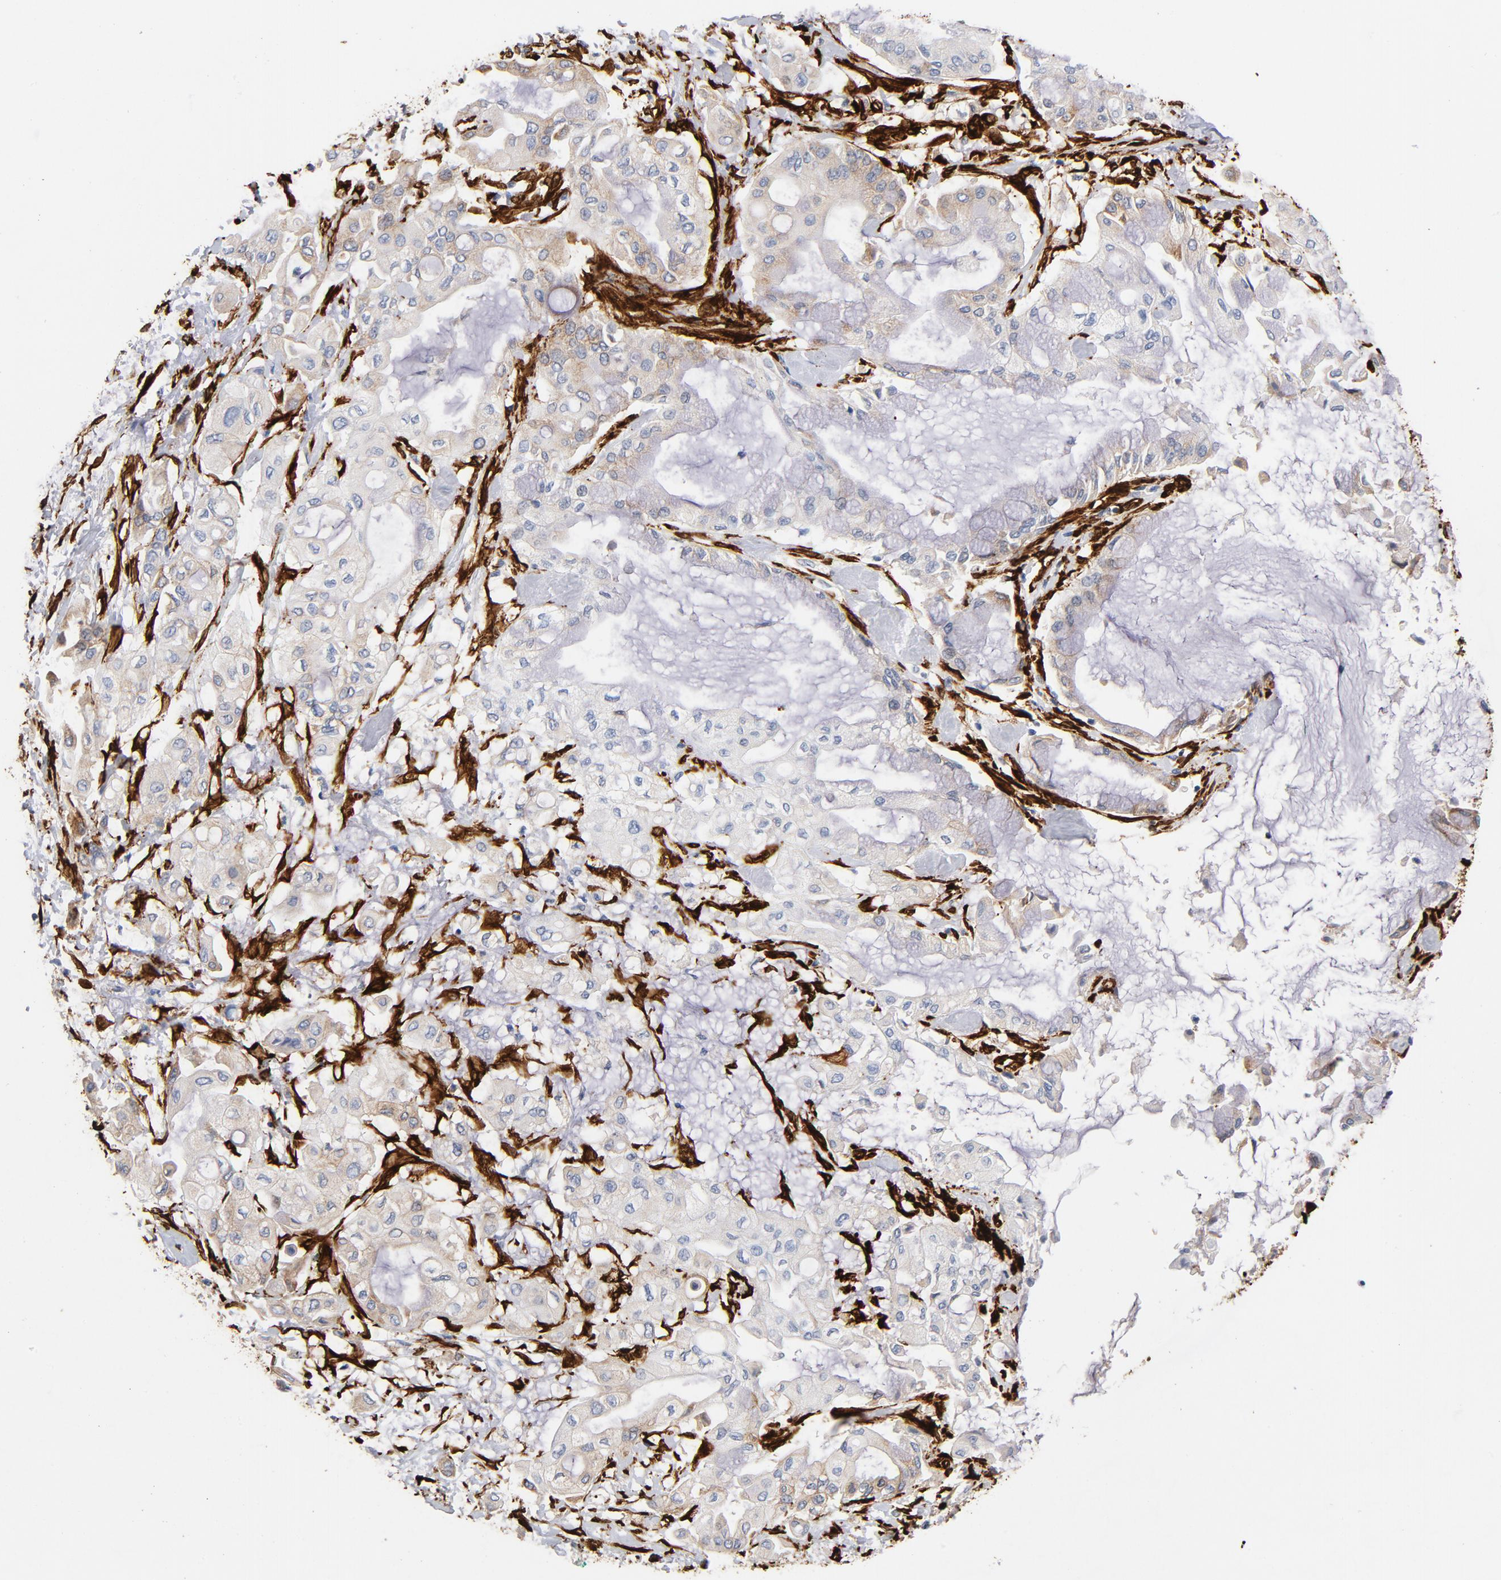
{"staining": {"intensity": "weak", "quantity": ">75%", "location": "cytoplasmic/membranous"}, "tissue": "pancreatic cancer", "cell_type": "Tumor cells", "image_type": "cancer", "snomed": [{"axis": "morphology", "description": "Adenocarcinoma, NOS"}, {"axis": "morphology", "description": "Adenocarcinoma, metastatic, NOS"}, {"axis": "topography", "description": "Lymph node"}, {"axis": "topography", "description": "Pancreas"}, {"axis": "topography", "description": "Duodenum"}], "caption": "Approximately >75% of tumor cells in adenocarcinoma (pancreatic) reveal weak cytoplasmic/membranous protein staining as visualized by brown immunohistochemical staining.", "gene": "SERPINH1", "patient": {"sex": "female", "age": 64}}